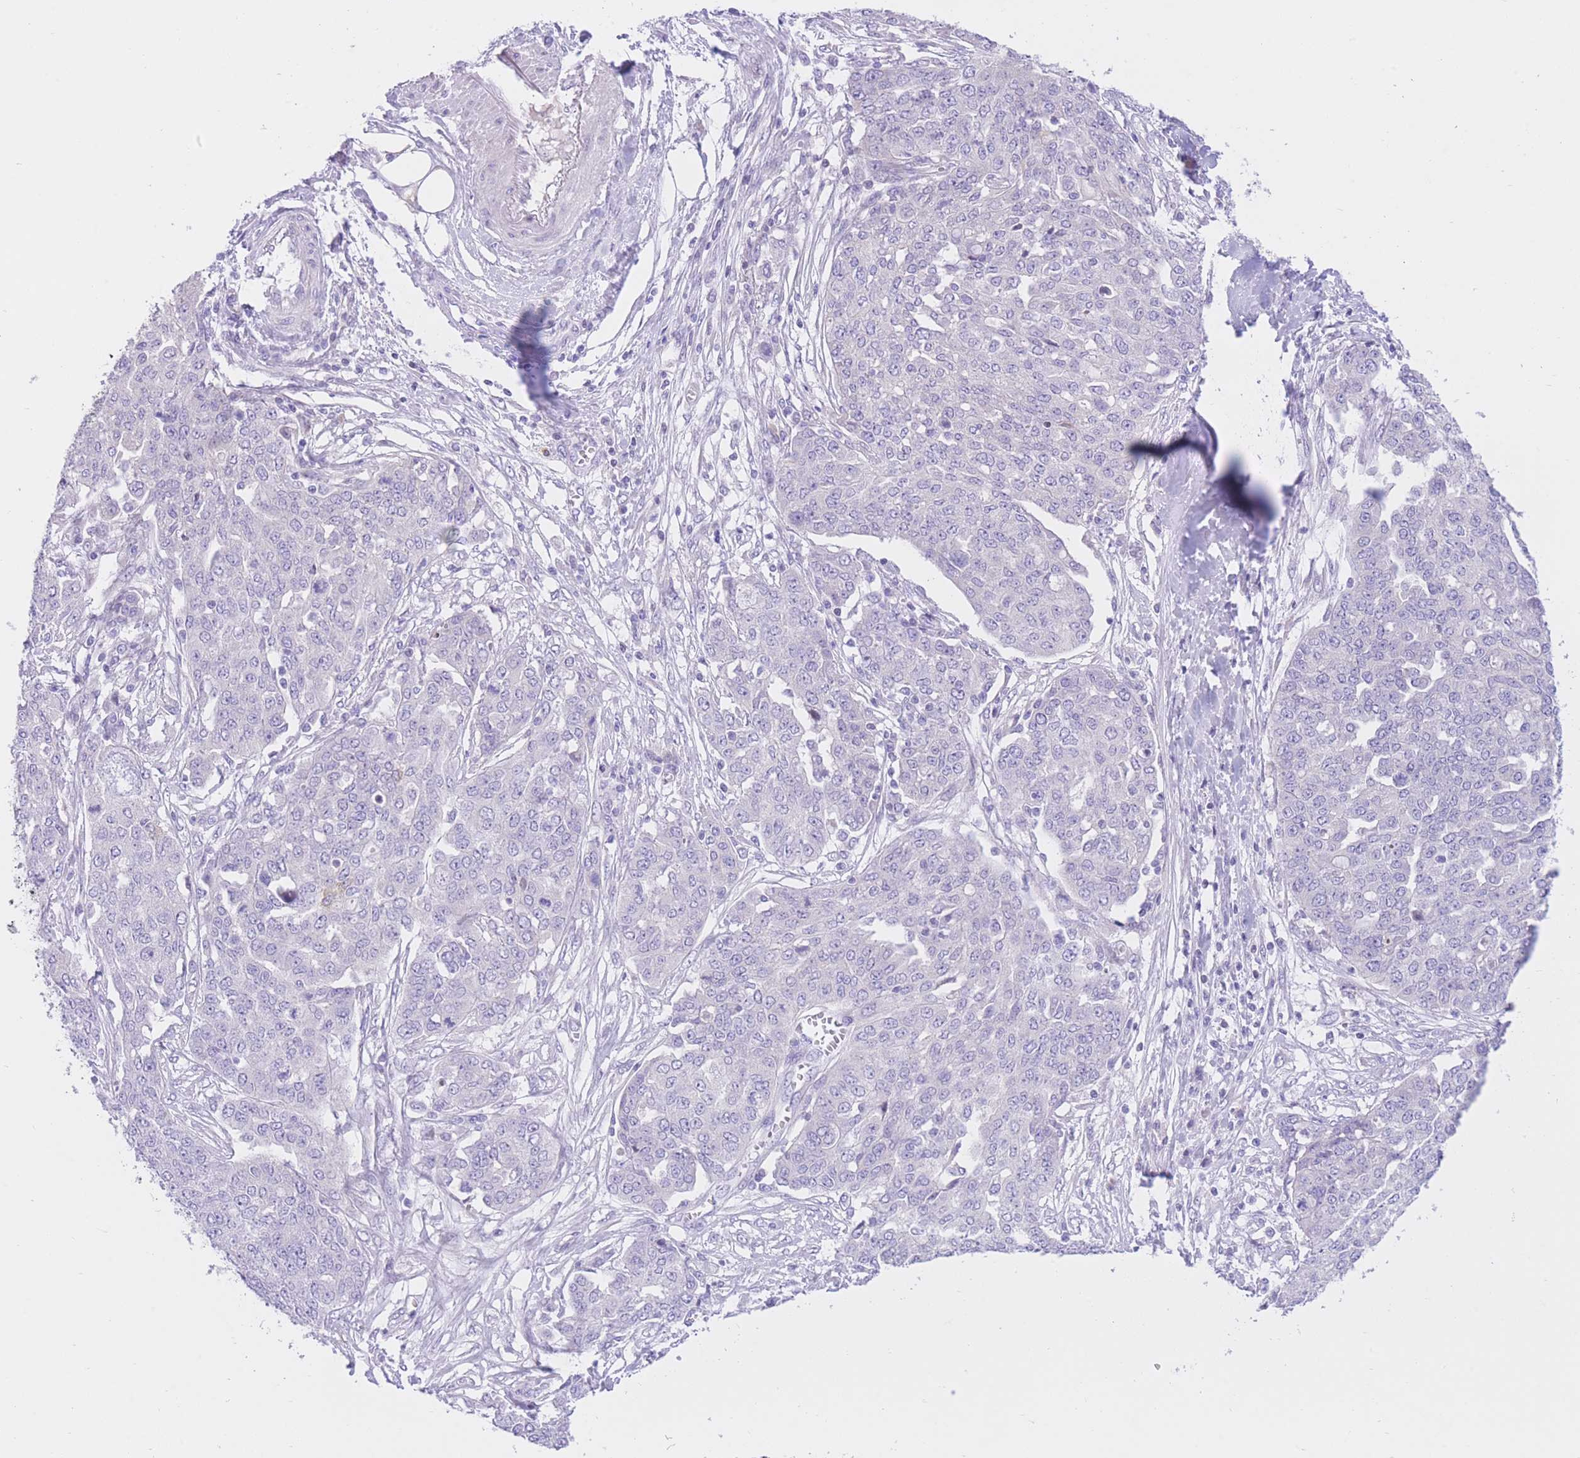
{"staining": {"intensity": "negative", "quantity": "none", "location": "none"}, "tissue": "ovarian cancer", "cell_type": "Tumor cells", "image_type": "cancer", "snomed": [{"axis": "morphology", "description": "Cystadenocarcinoma, serous, NOS"}, {"axis": "topography", "description": "Soft tissue"}, {"axis": "topography", "description": "Ovary"}], "caption": "Immunohistochemistry photomicrograph of neoplastic tissue: human ovarian cancer (serous cystadenocarcinoma) stained with DAB (3,3'-diaminobenzidine) shows no significant protein staining in tumor cells.", "gene": "RPL39L", "patient": {"sex": "female", "age": 57}}